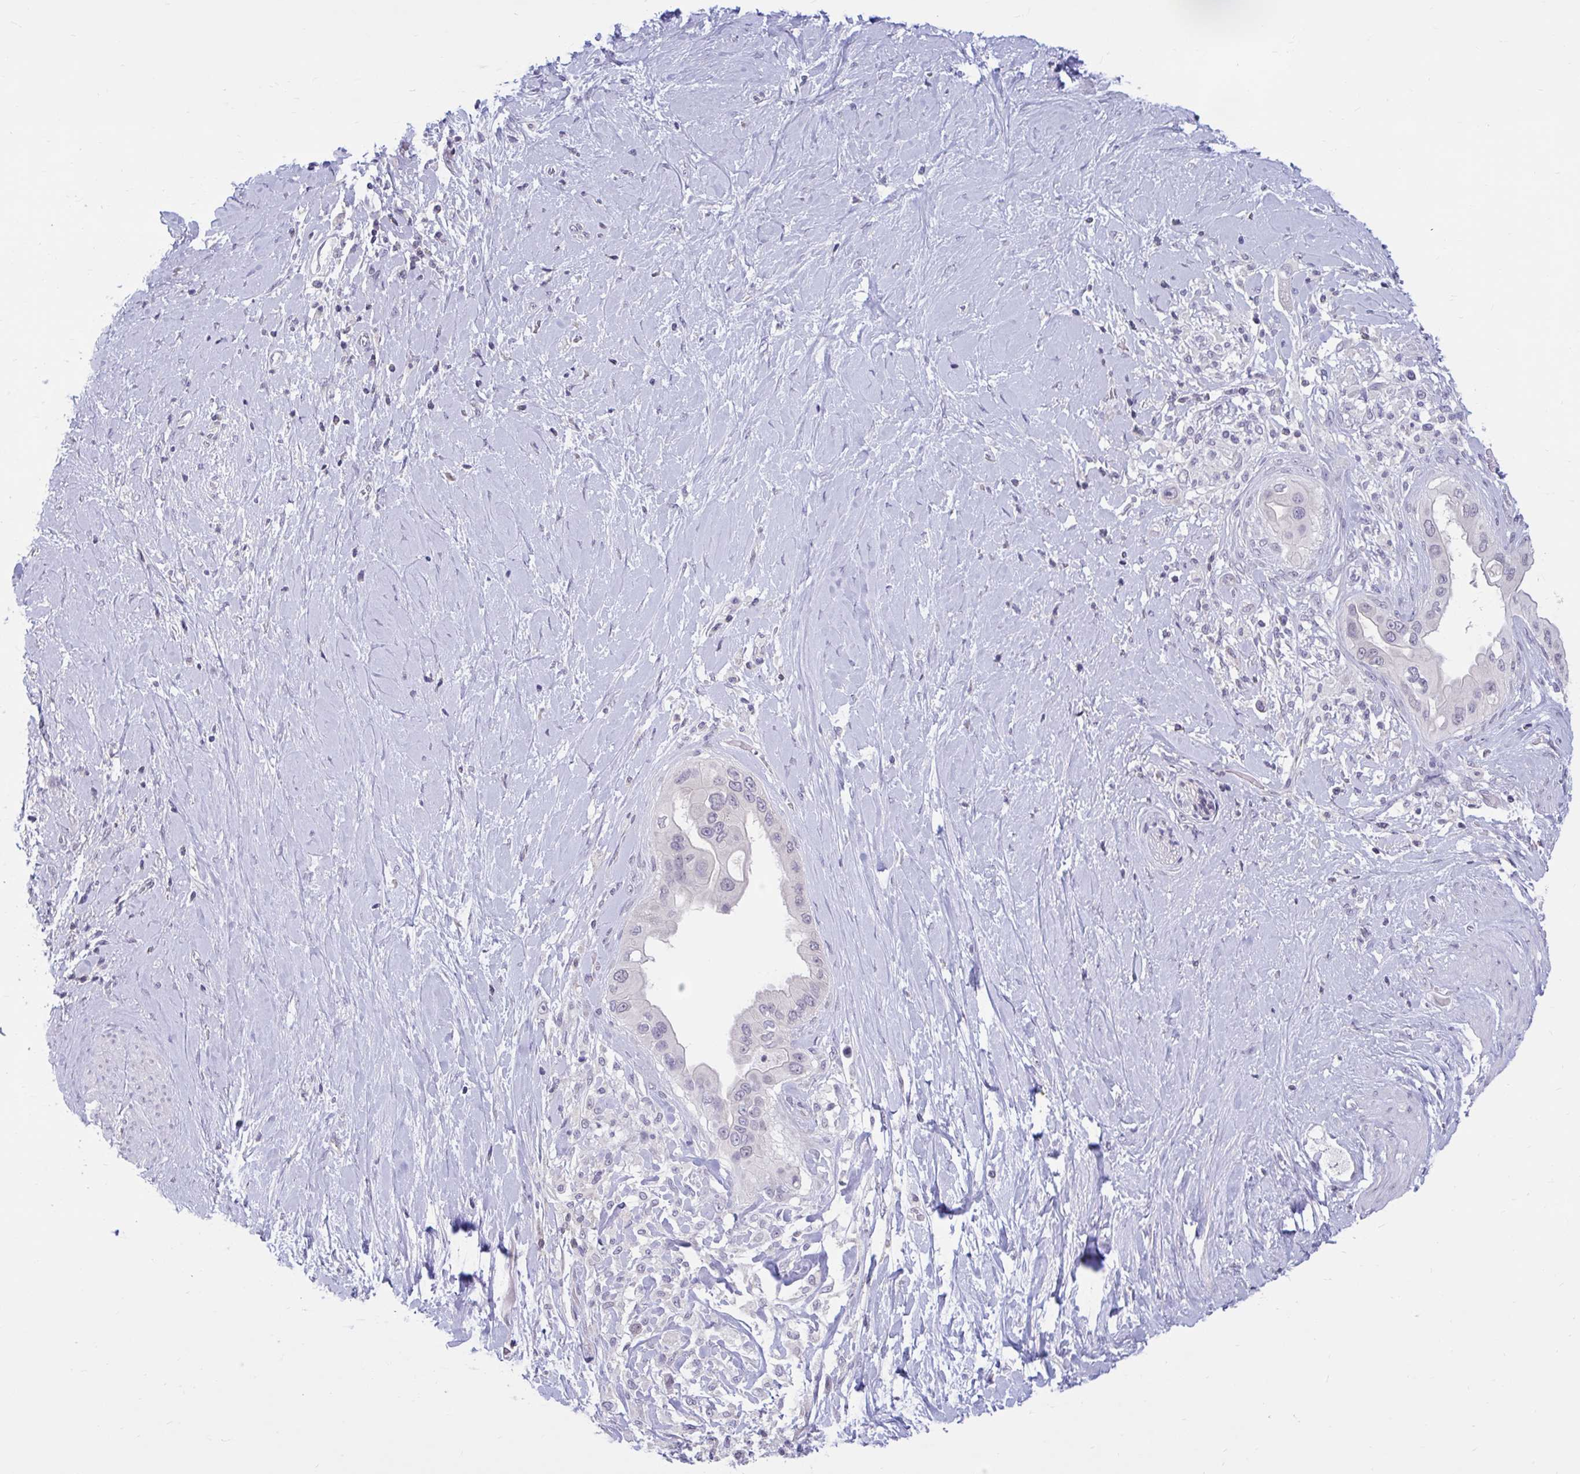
{"staining": {"intensity": "negative", "quantity": "none", "location": "none"}, "tissue": "pancreatic cancer", "cell_type": "Tumor cells", "image_type": "cancer", "snomed": [{"axis": "morphology", "description": "Adenocarcinoma, NOS"}, {"axis": "topography", "description": "Pancreas"}], "caption": "Adenocarcinoma (pancreatic) was stained to show a protein in brown. There is no significant staining in tumor cells.", "gene": "ARPP19", "patient": {"sex": "female", "age": 56}}